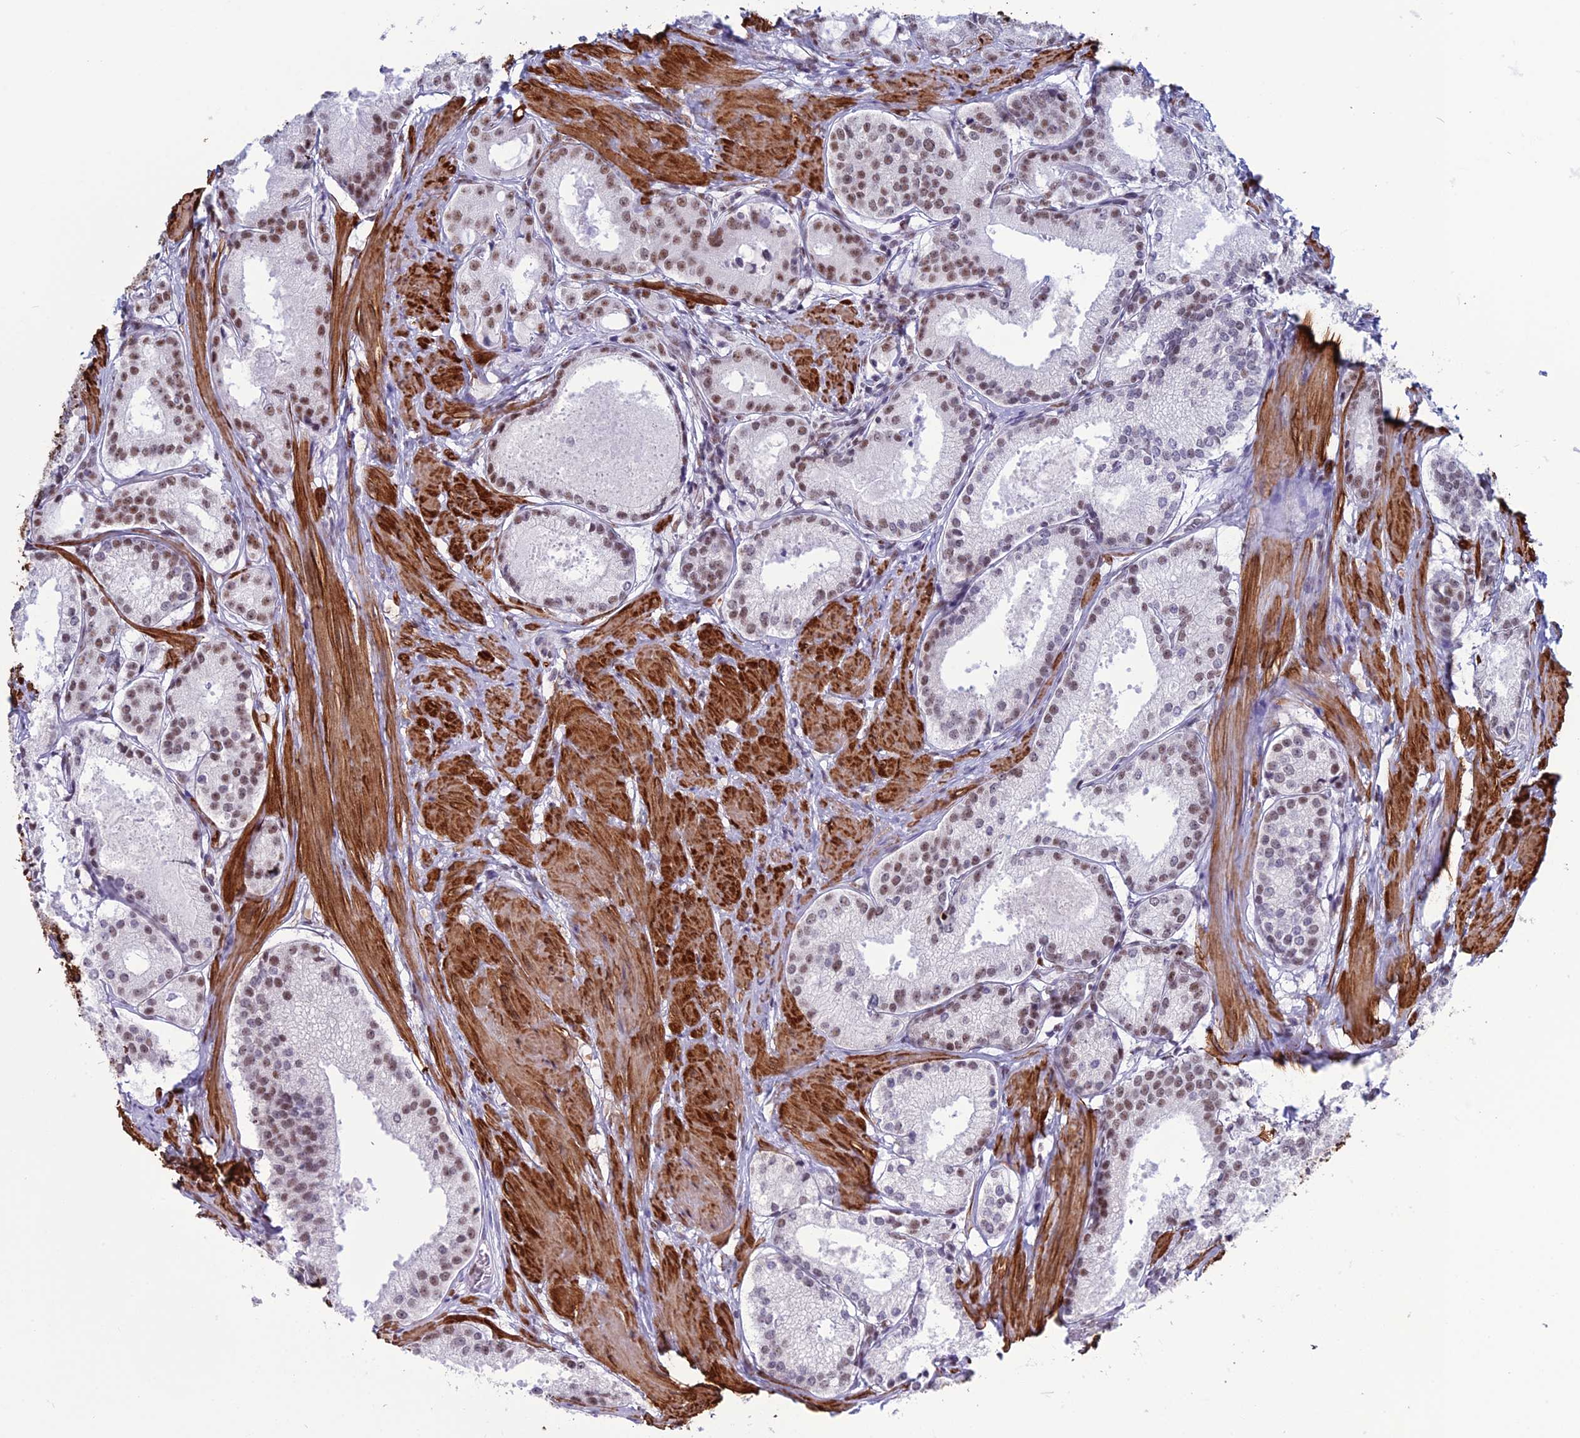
{"staining": {"intensity": "strong", "quantity": "25%-75%", "location": "nuclear"}, "tissue": "prostate cancer", "cell_type": "Tumor cells", "image_type": "cancer", "snomed": [{"axis": "morphology", "description": "Adenocarcinoma, Low grade"}, {"axis": "topography", "description": "Prostate"}], "caption": "IHC image of human prostate cancer (low-grade adenocarcinoma) stained for a protein (brown), which reveals high levels of strong nuclear expression in approximately 25%-75% of tumor cells.", "gene": "U2AF1", "patient": {"sex": "male", "age": 57}}